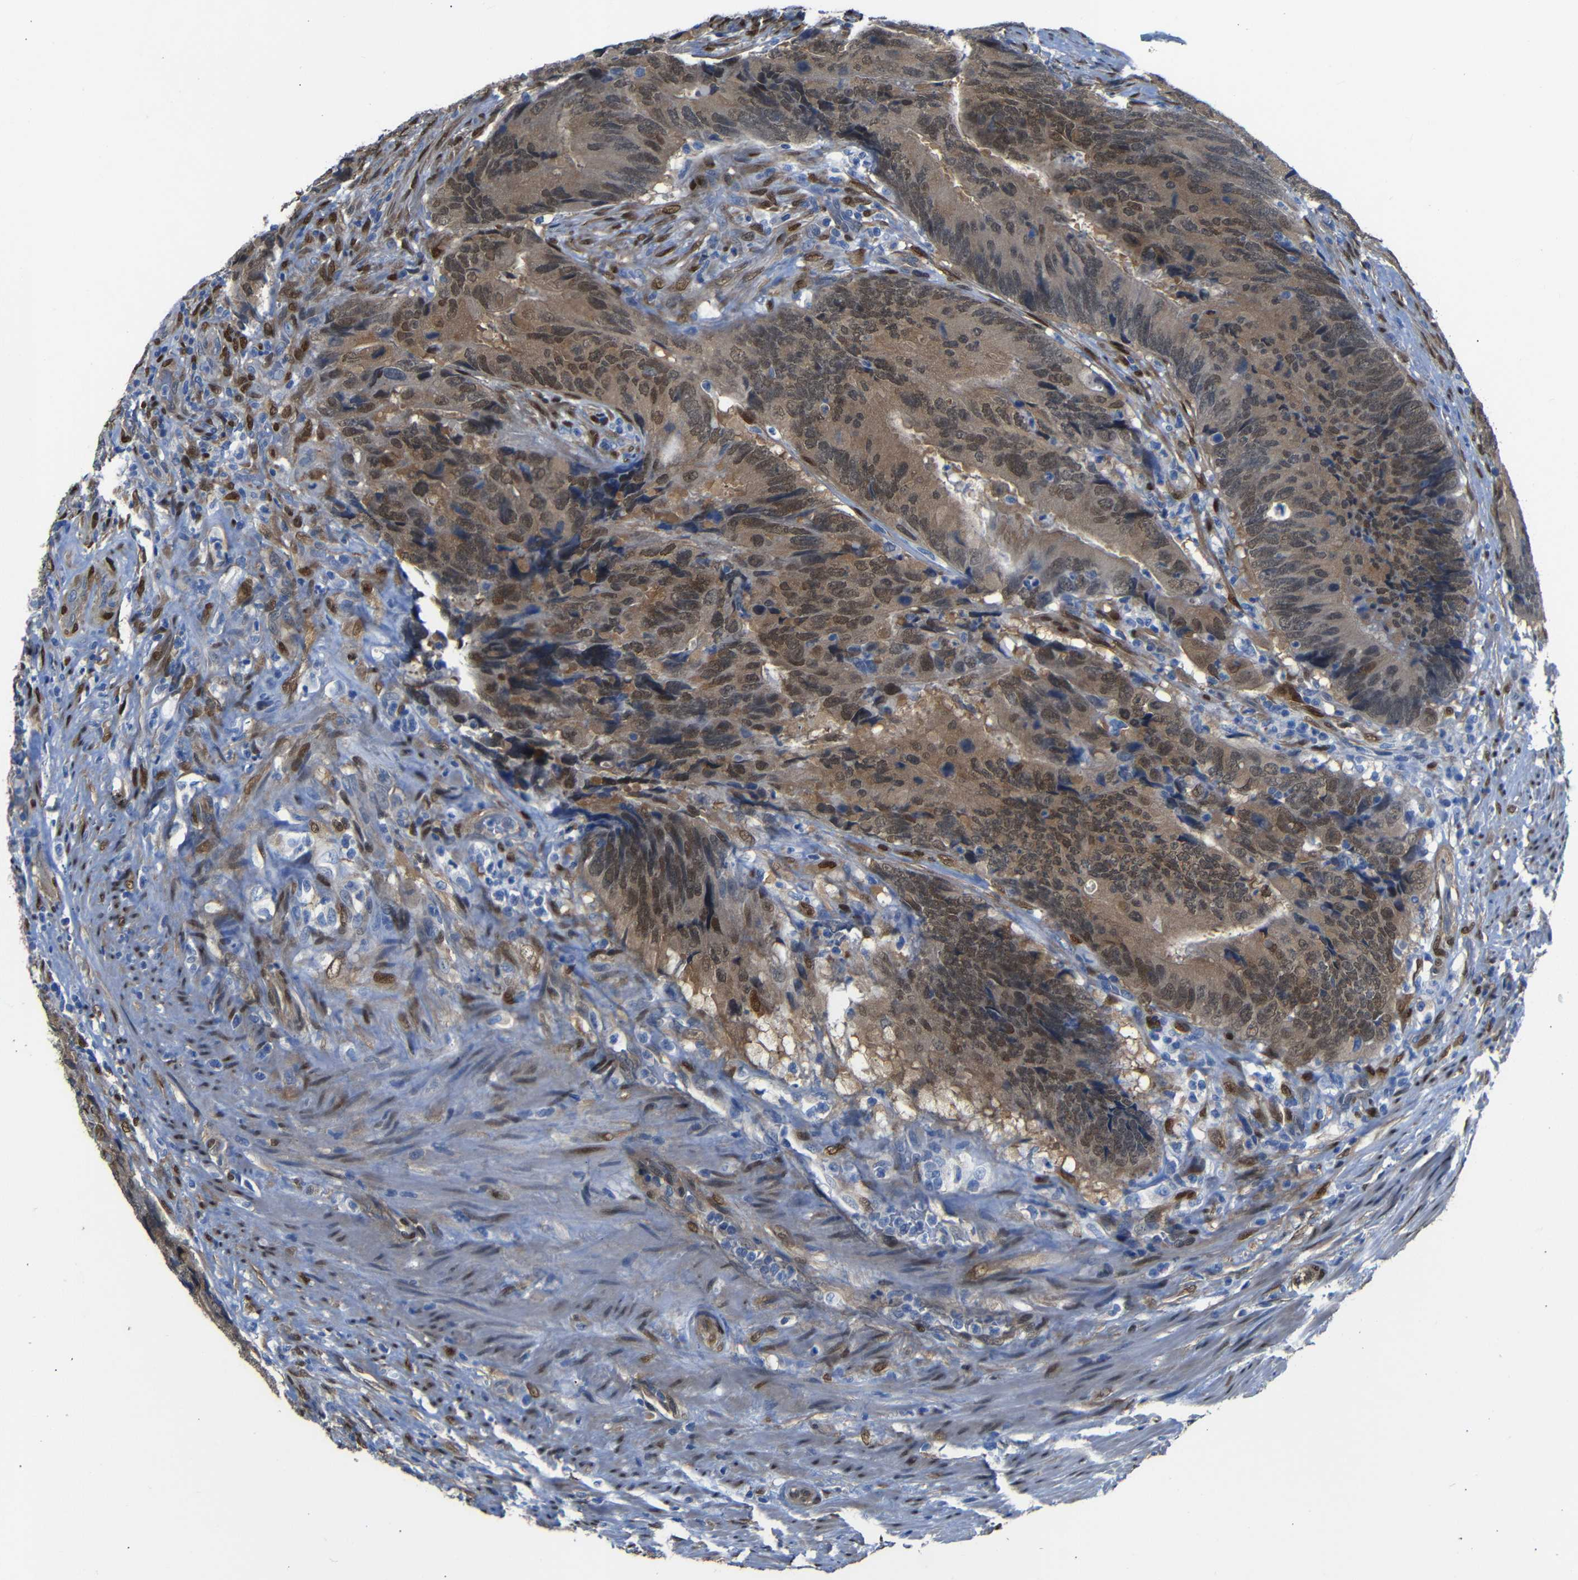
{"staining": {"intensity": "moderate", "quantity": ">75%", "location": "cytoplasmic/membranous,nuclear"}, "tissue": "colorectal cancer", "cell_type": "Tumor cells", "image_type": "cancer", "snomed": [{"axis": "morphology", "description": "Normal tissue, NOS"}, {"axis": "morphology", "description": "Adenocarcinoma, NOS"}, {"axis": "topography", "description": "Colon"}], "caption": "Colorectal cancer (adenocarcinoma) stained with DAB immunohistochemistry (IHC) demonstrates medium levels of moderate cytoplasmic/membranous and nuclear positivity in approximately >75% of tumor cells.", "gene": "YAP1", "patient": {"sex": "male", "age": 56}}